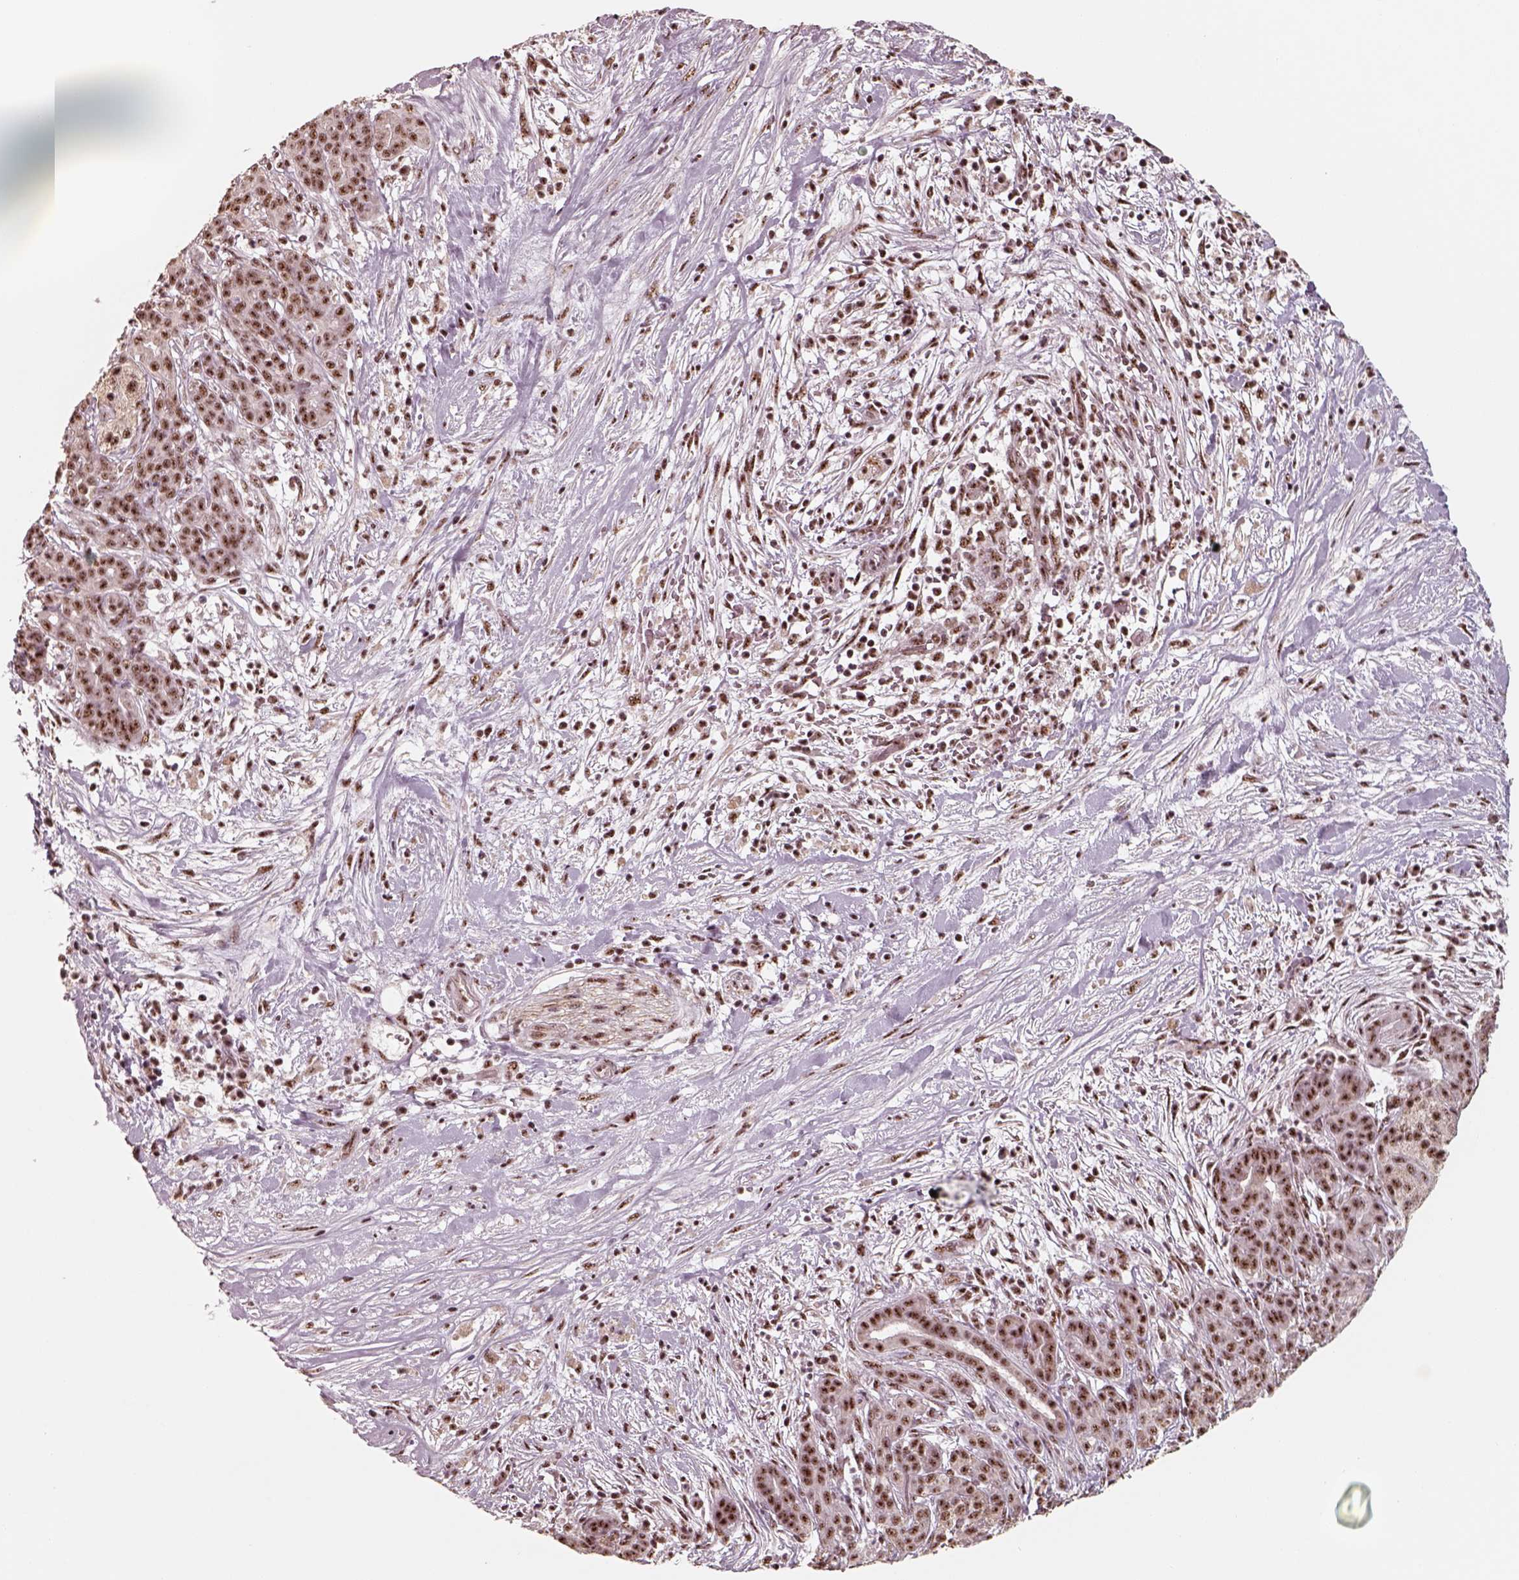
{"staining": {"intensity": "strong", "quantity": ">75%", "location": "nuclear"}, "tissue": "pancreatic cancer", "cell_type": "Tumor cells", "image_type": "cancer", "snomed": [{"axis": "morphology", "description": "Adenocarcinoma, NOS"}, {"axis": "topography", "description": "Pancreas"}], "caption": "Human adenocarcinoma (pancreatic) stained for a protein (brown) displays strong nuclear positive positivity in approximately >75% of tumor cells.", "gene": "ATXN7L3", "patient": {"sex": "male", "age": 44}}